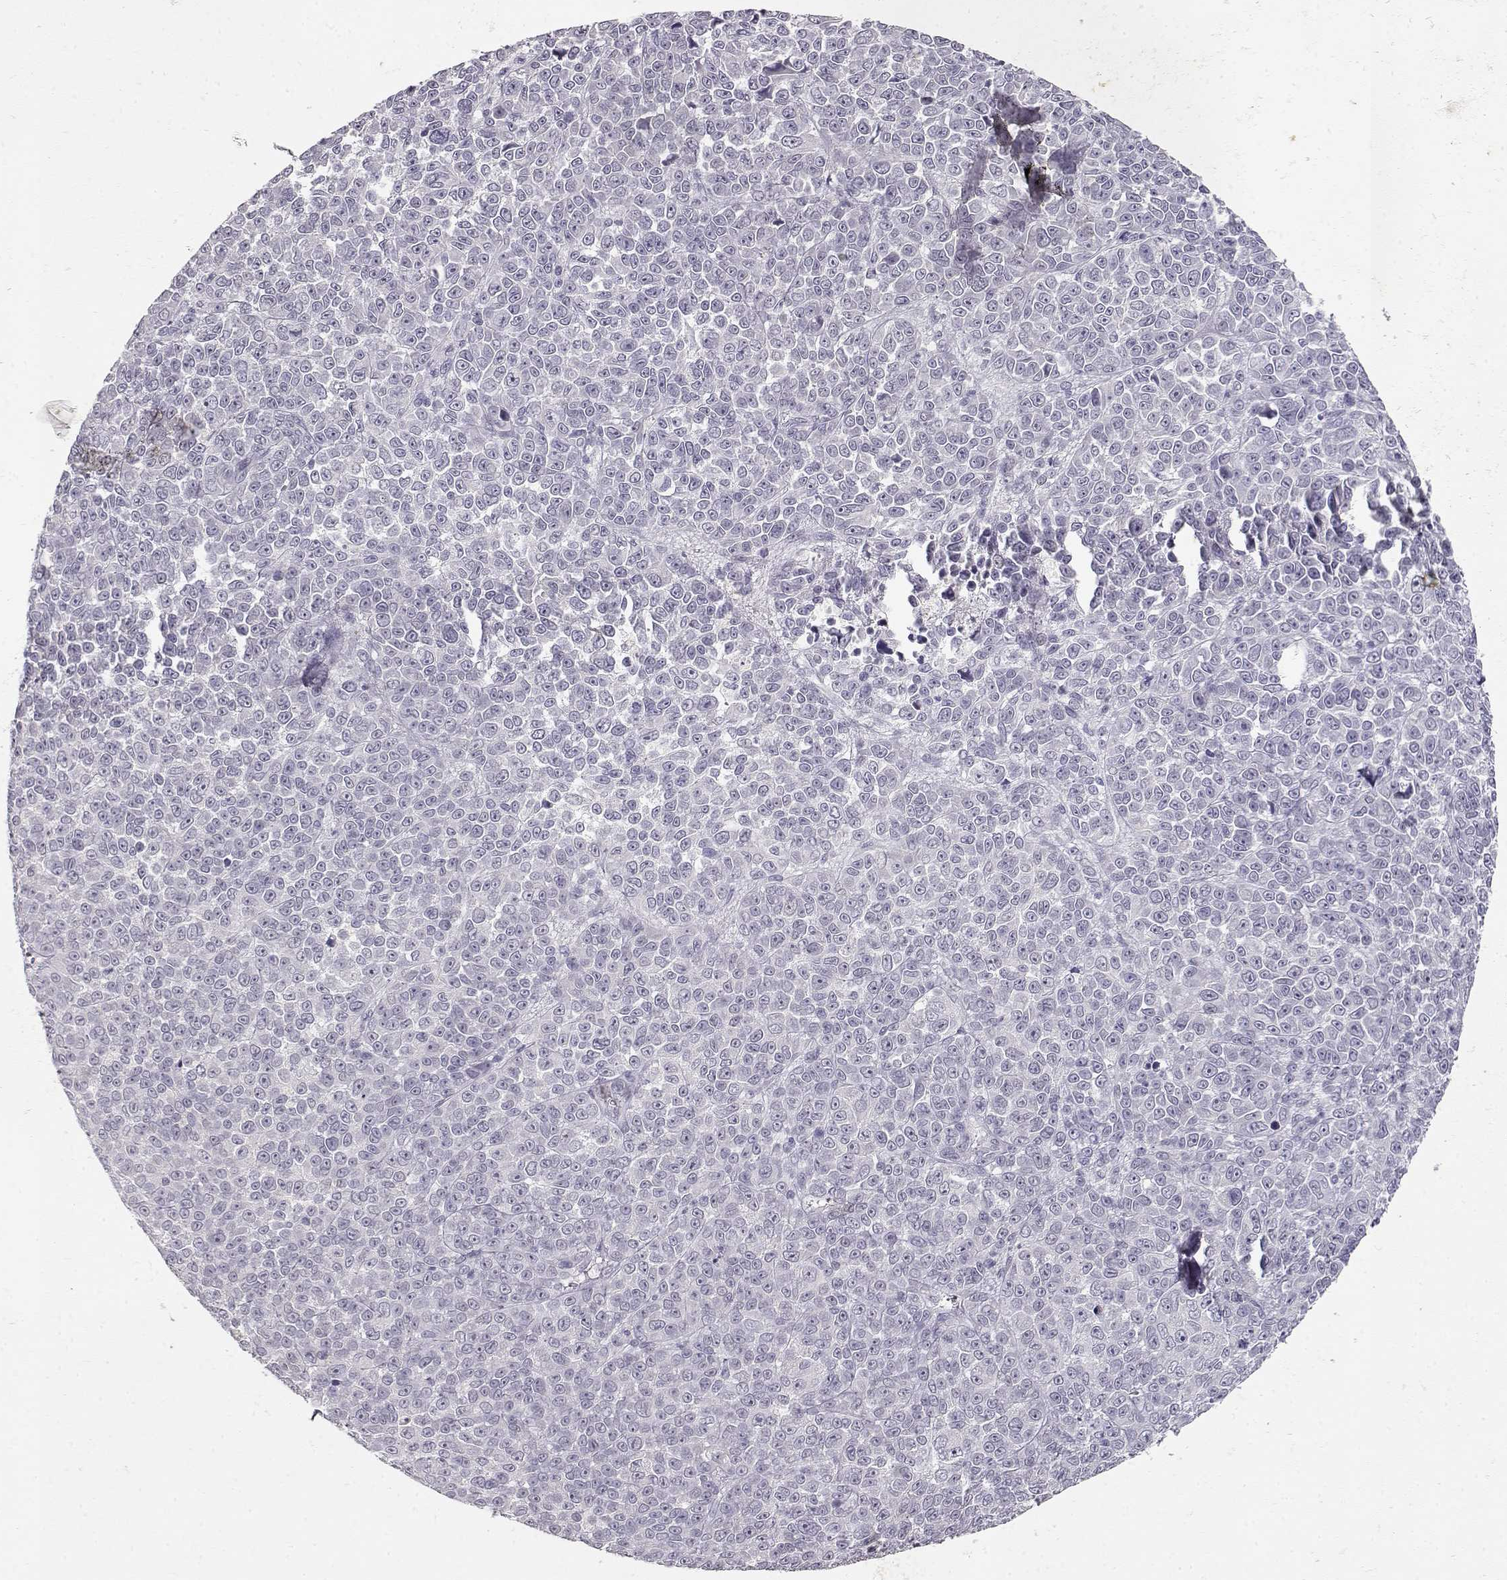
{"staining": {"intensity": "negative", "quantity": "none", "location": "none"}, "tissue": "melanoma", "cell_type": "Tumor cells", "image_type": "cancer", "snomed": [{"axis": "morphology", "description": "Malignant melanoma, NOS"}, {"axis": "topography", "description": "Skin"}], "caption": "Immunohistochemical staining of human malignant melanoma exhibits no significant positivity in tumor cells. The staining is performed using DAB (3,3'-diaminobenzidine) brown chromogen with nuclei counter-stained in using hematoxylin.", "gene": "TPH2", "patient": {"sex": "female", "age": 95}}